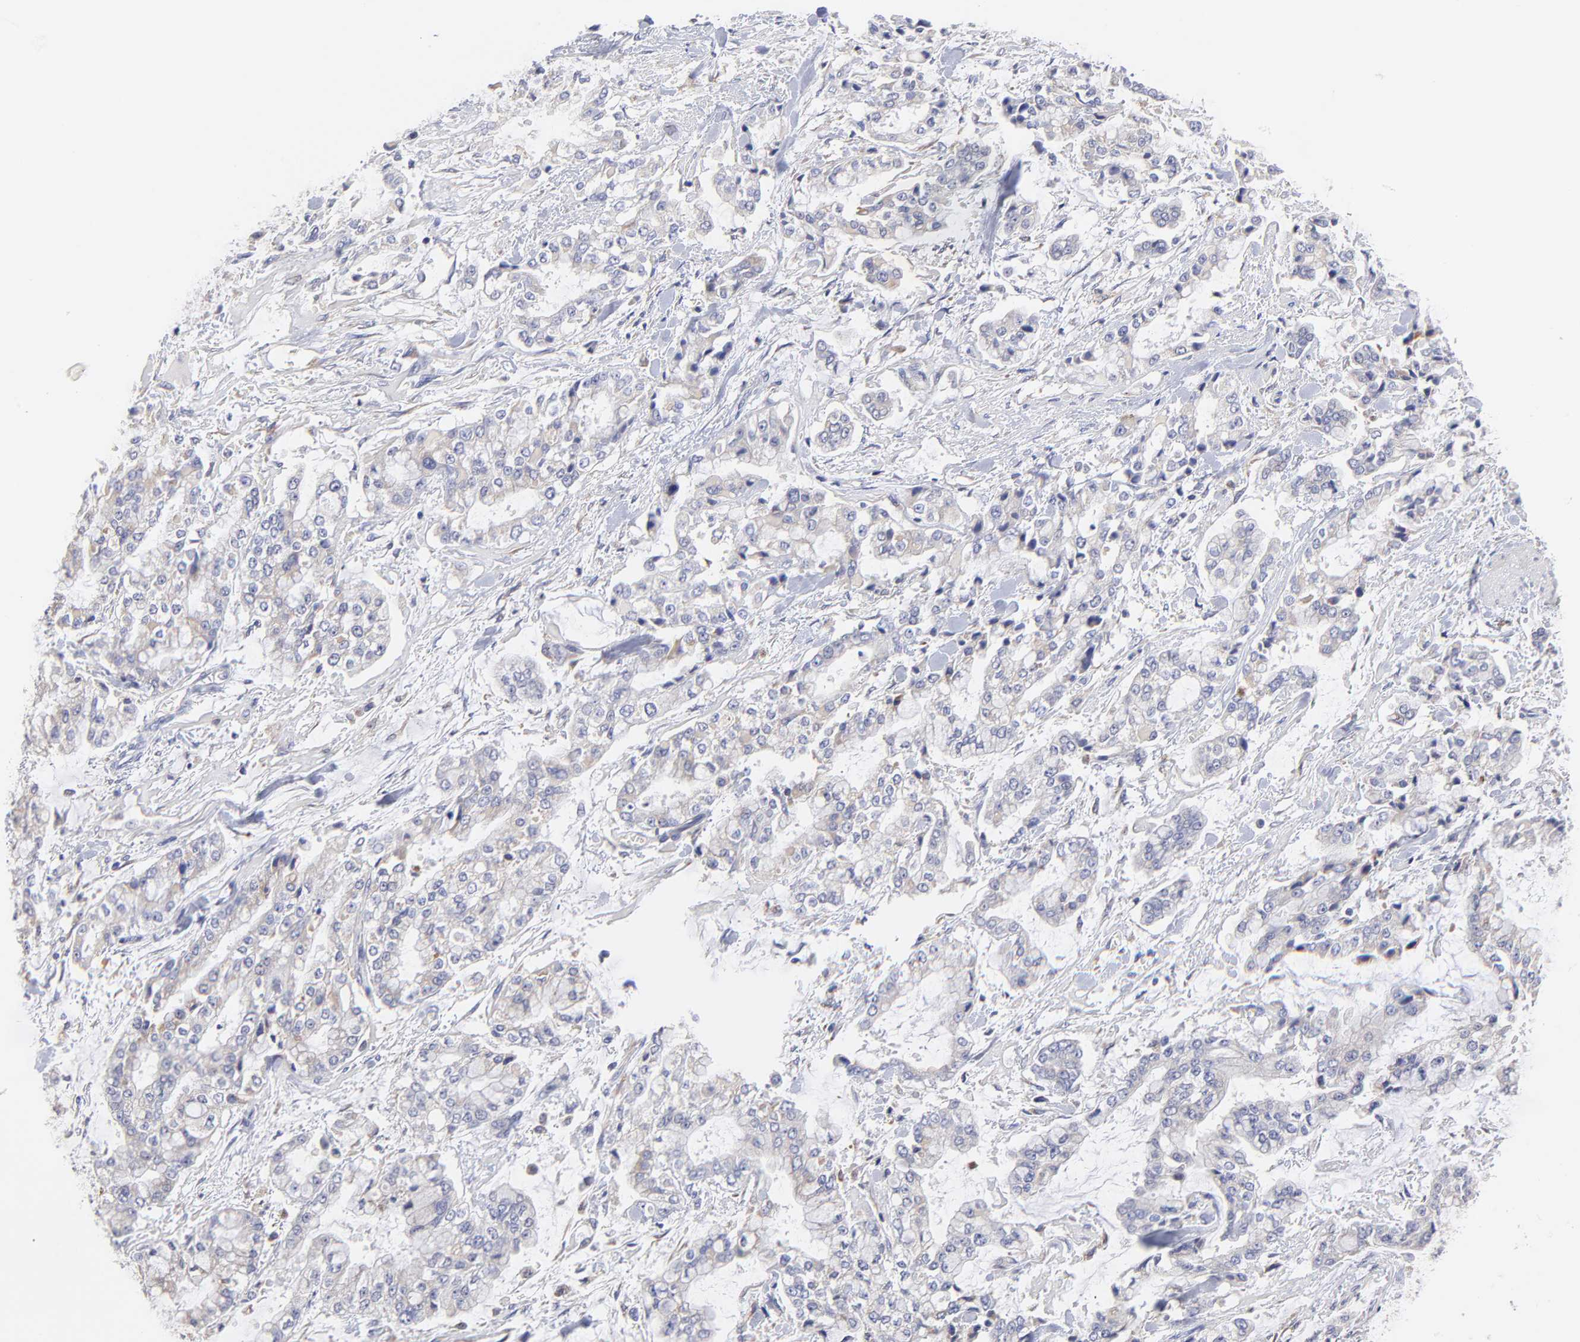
{"staining": {"intensity": "weak", "quantity": "<25%", "location": "cytoplasmic/membranous"}, "tissue": "stomach cancer", "cell_type": "Tumor cells", "image_type": "cancer", "snomed": [{"axis": "morphology", "description": "Normal tissue, NOS"}, {"axis": "morphology", "description": "Adenocarcinoma, NOS"}, {"axis": "topography", "description": "Stomach, upper"}, {"axis": "topography", "description": "Stomach"}], "caption": "Stomach cancer was stained to show a protein in brown. There is no significant expression in tumor cells.", "gene": "GCSAM", "patient": {"sex": "male", "age": 76}}